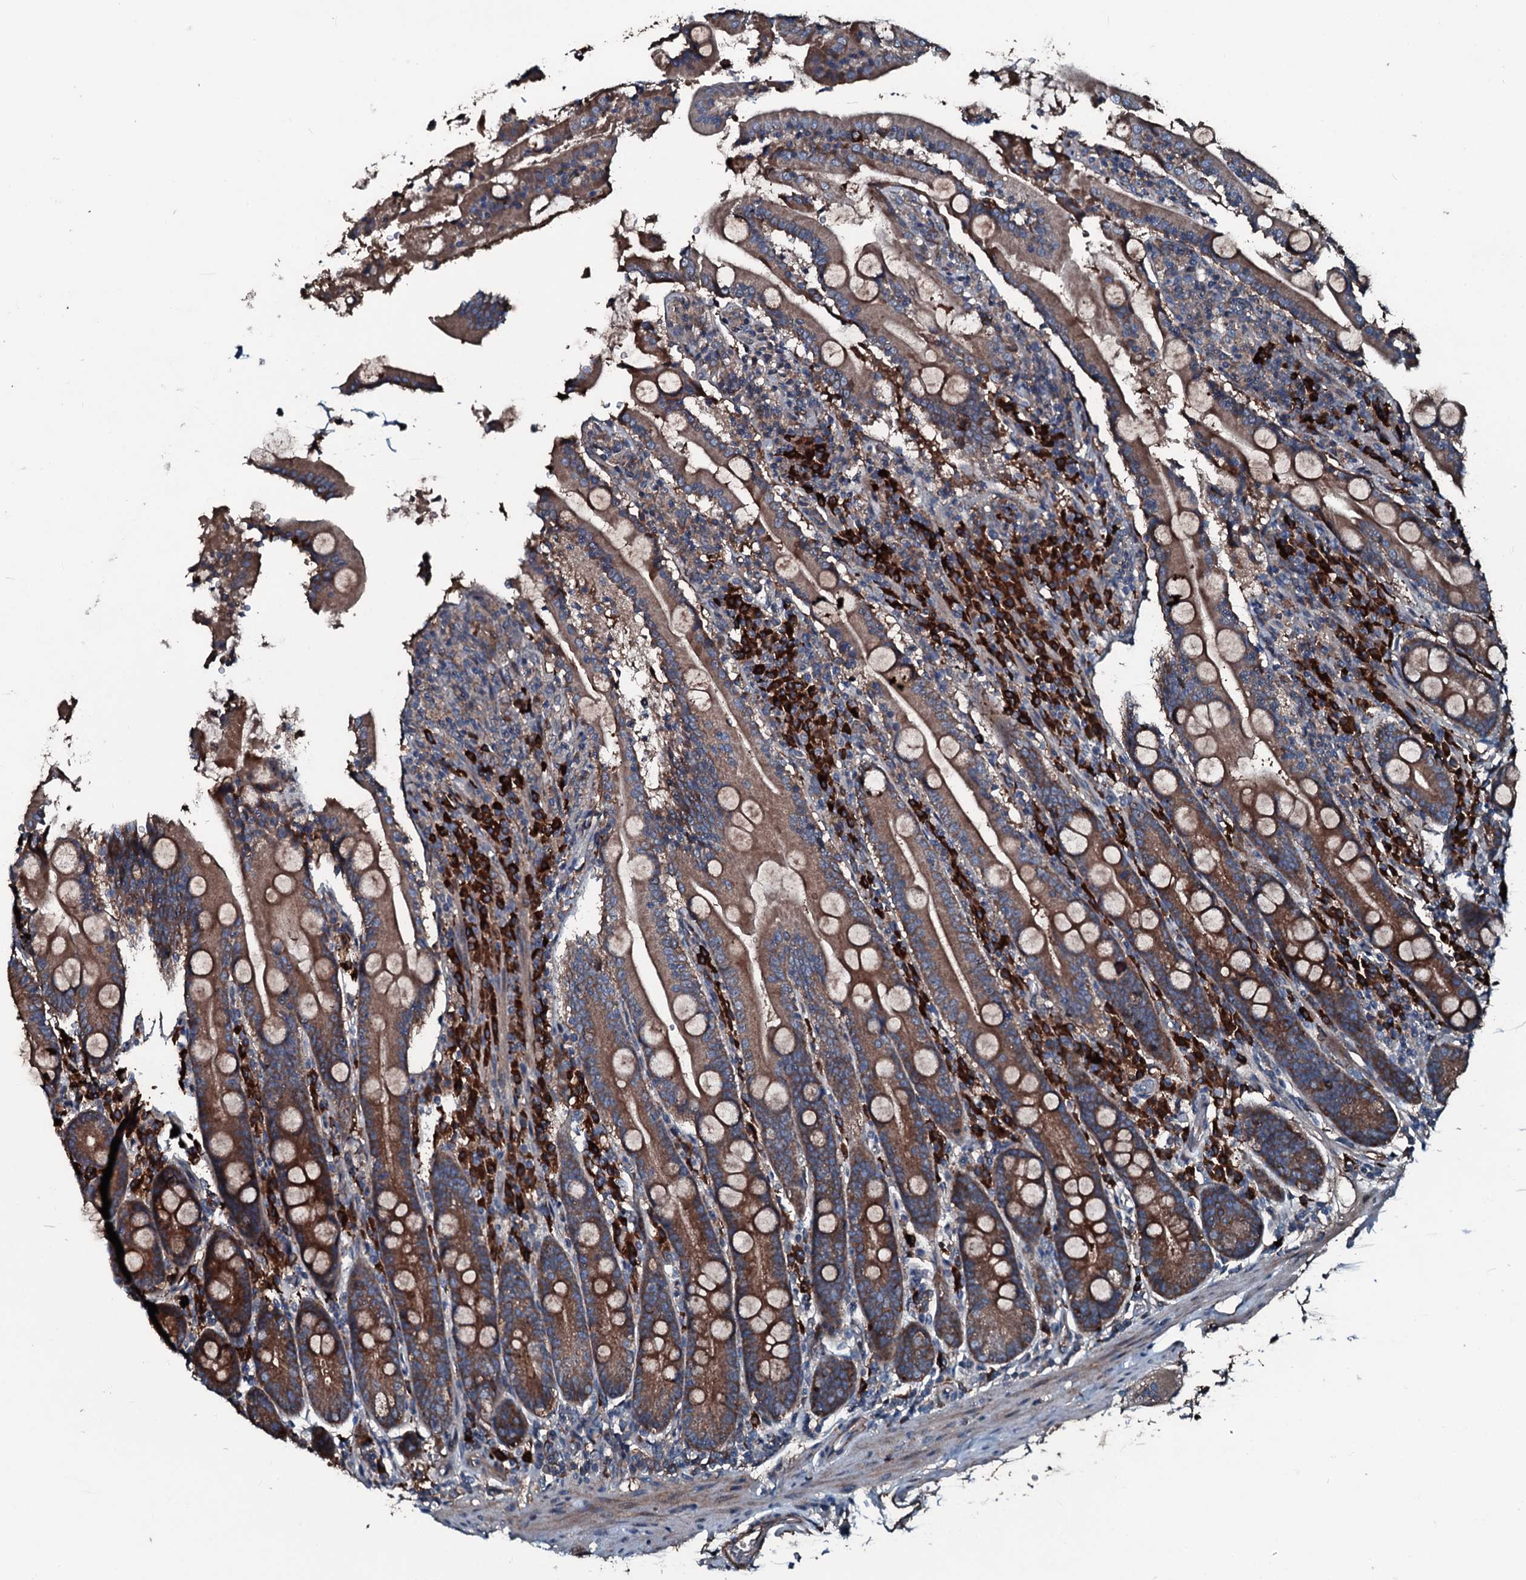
{"staining": {"intensity": "moderate", "quantity": ">75%", "location": "cytoplasmic/membranous"}, "tissue": "duodenum", "cell_type": "Glandular cells", "image_type": "normal", "snomed": [{"axis": "morphology", "description": "Normal tissue, NOS"}, {"axis": "topography", "description": "Duodenum"}], "caption": "Duodenum stained with a brown dye reveals moderate cytoplasmic/membranous positive positivity in approximately >75% of glandular cells.", "gene": "AARS1", "patient": {"sex": "male", "age": 35}}